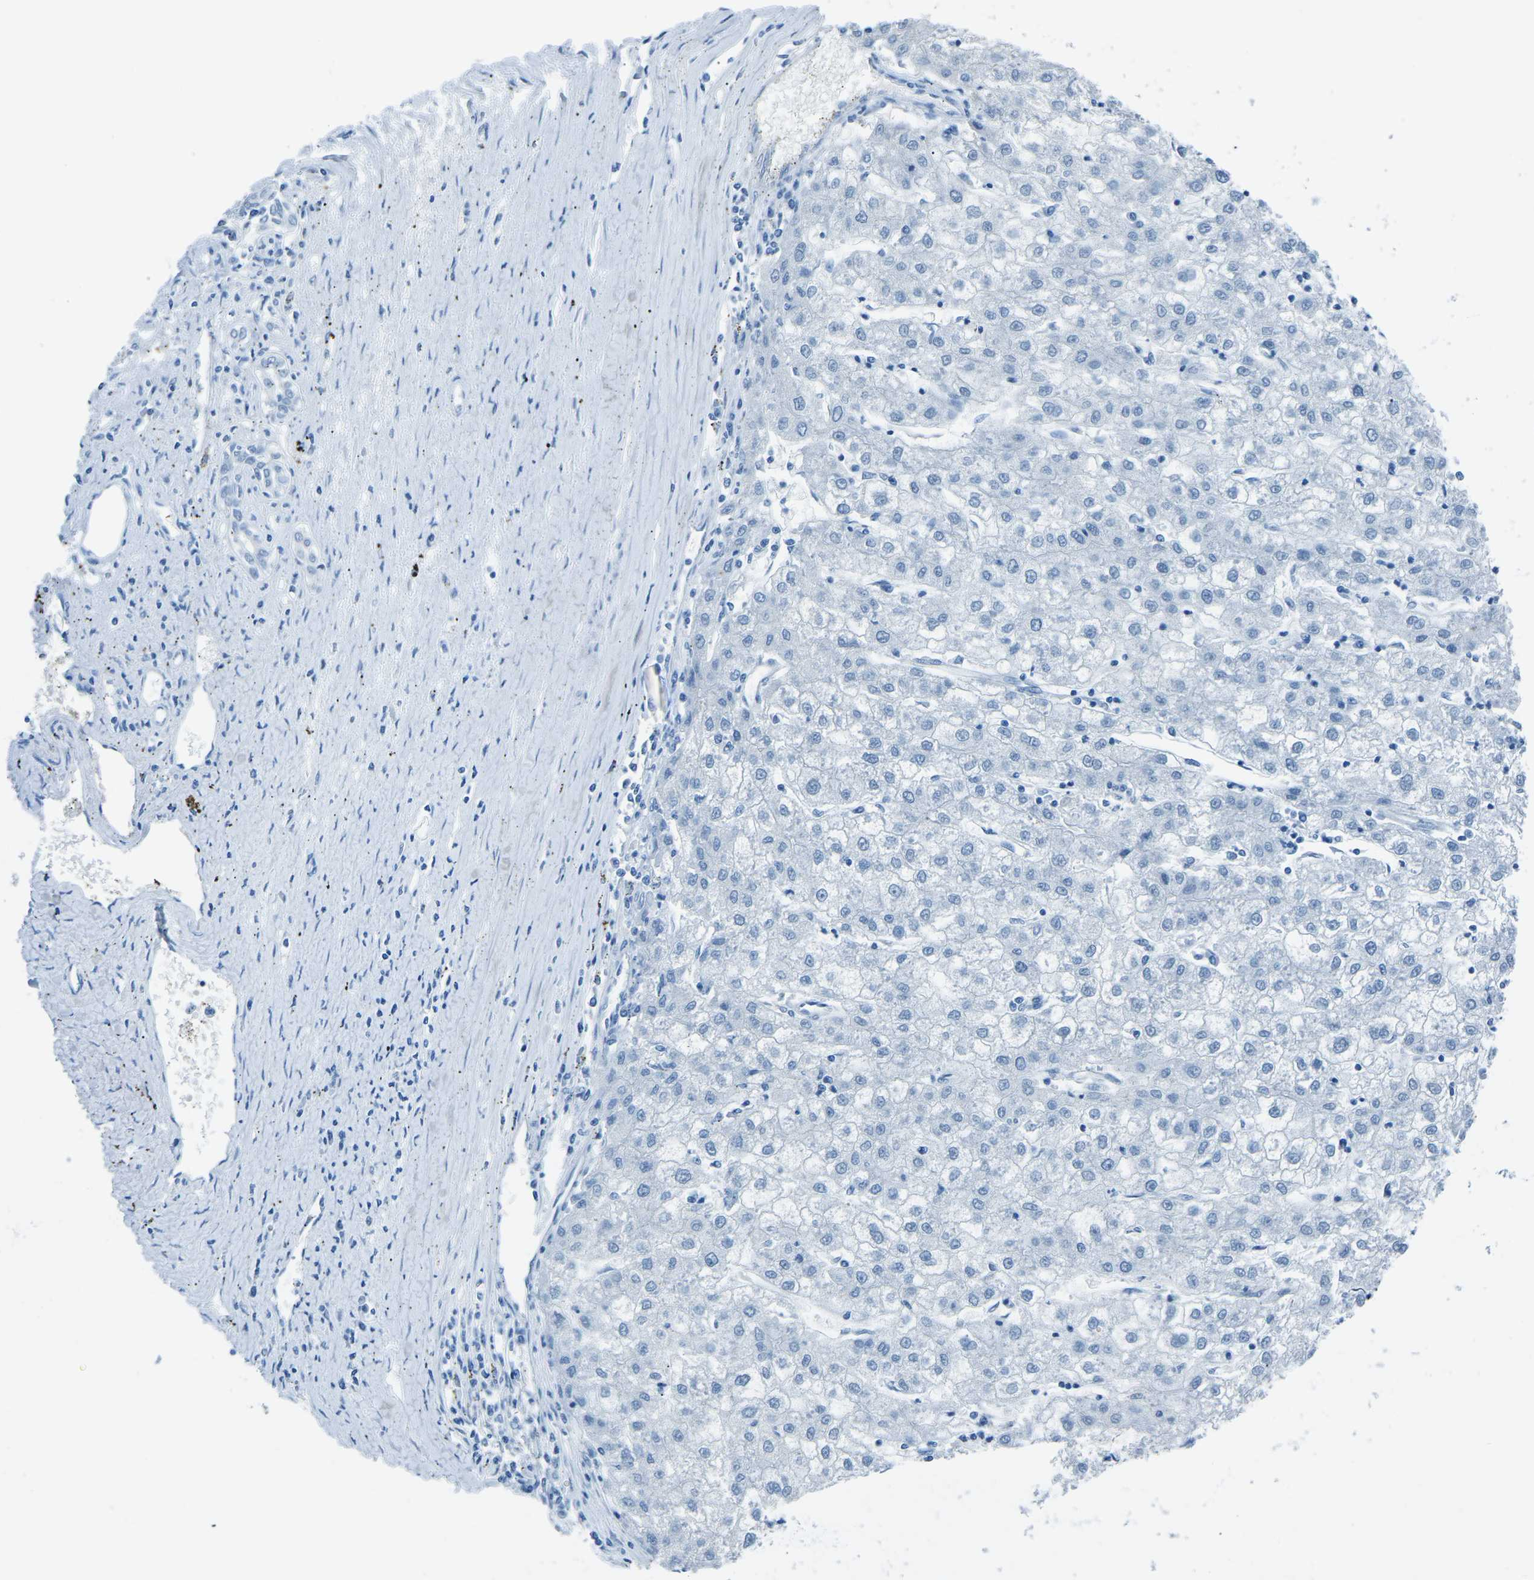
{"staining": {"intensity": "negative", "quantity": "none", "location": "none"}, "tissue": "liver cancer", "cell_type": "Tumor cells", "image_type": "cancer", "snomed": [{"axis": "morphology", "description": "Carcinoma, Hepatocellular, NOS"}, {"axis": "topography", "description": "Liver"}], "caption": "Immunohistochemistry (IHC) image of neoplastic tissue: human hepatocellular carcinoma (liver) stained with DAB exhibits no significant protein positivity in tumor cells. Brightfield microscopy of immunohistochemistry stained with DAB (brown) and hematoxylin (blue), captured at high magnification.", "gene": "MYH8", "patient": {"sex": "male", "age": 72}}